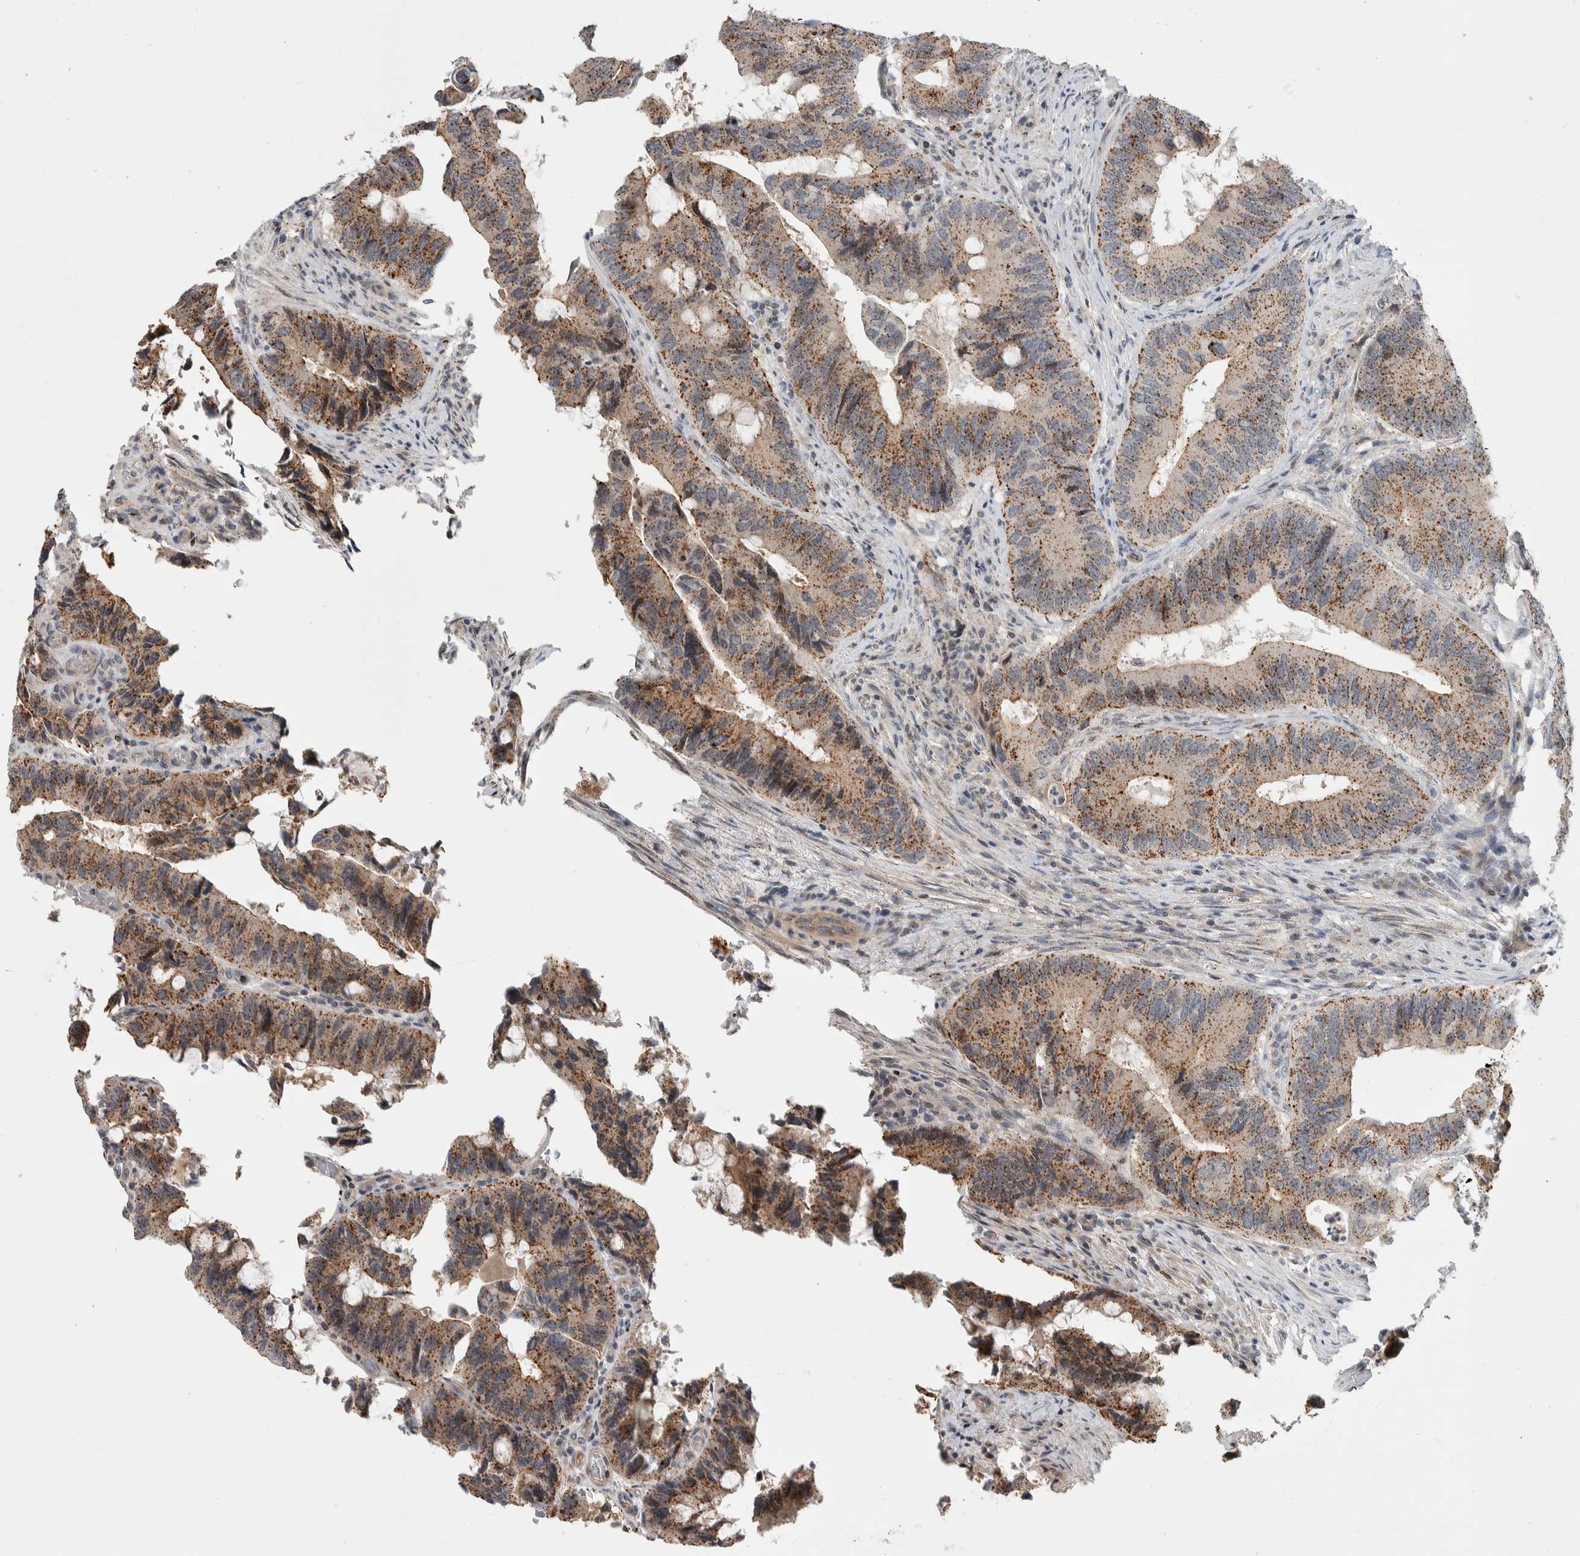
{"staining": {"intensity": "moderate", "quantity": ">75%", "location": "cytoplasmic/membranous"}, "tissue": "colorectal cancer", "cell_type": "Tumor cells", "image_type": "cancer", "snomed": [{"axis": "morphology", "description": "Adenocarcinoma, NOS"}, {"axis": "topography", "description": "Colon"}], "caption": "Immunohistochemical staining of colorectal cancer (adenocarcinoma) demonstrates medium levels of moderate cytoplasmic/membranous staining in about >75% of tumor cells.", "gene": "MSL1", "patient": {"sex": "male", "age": 71}}